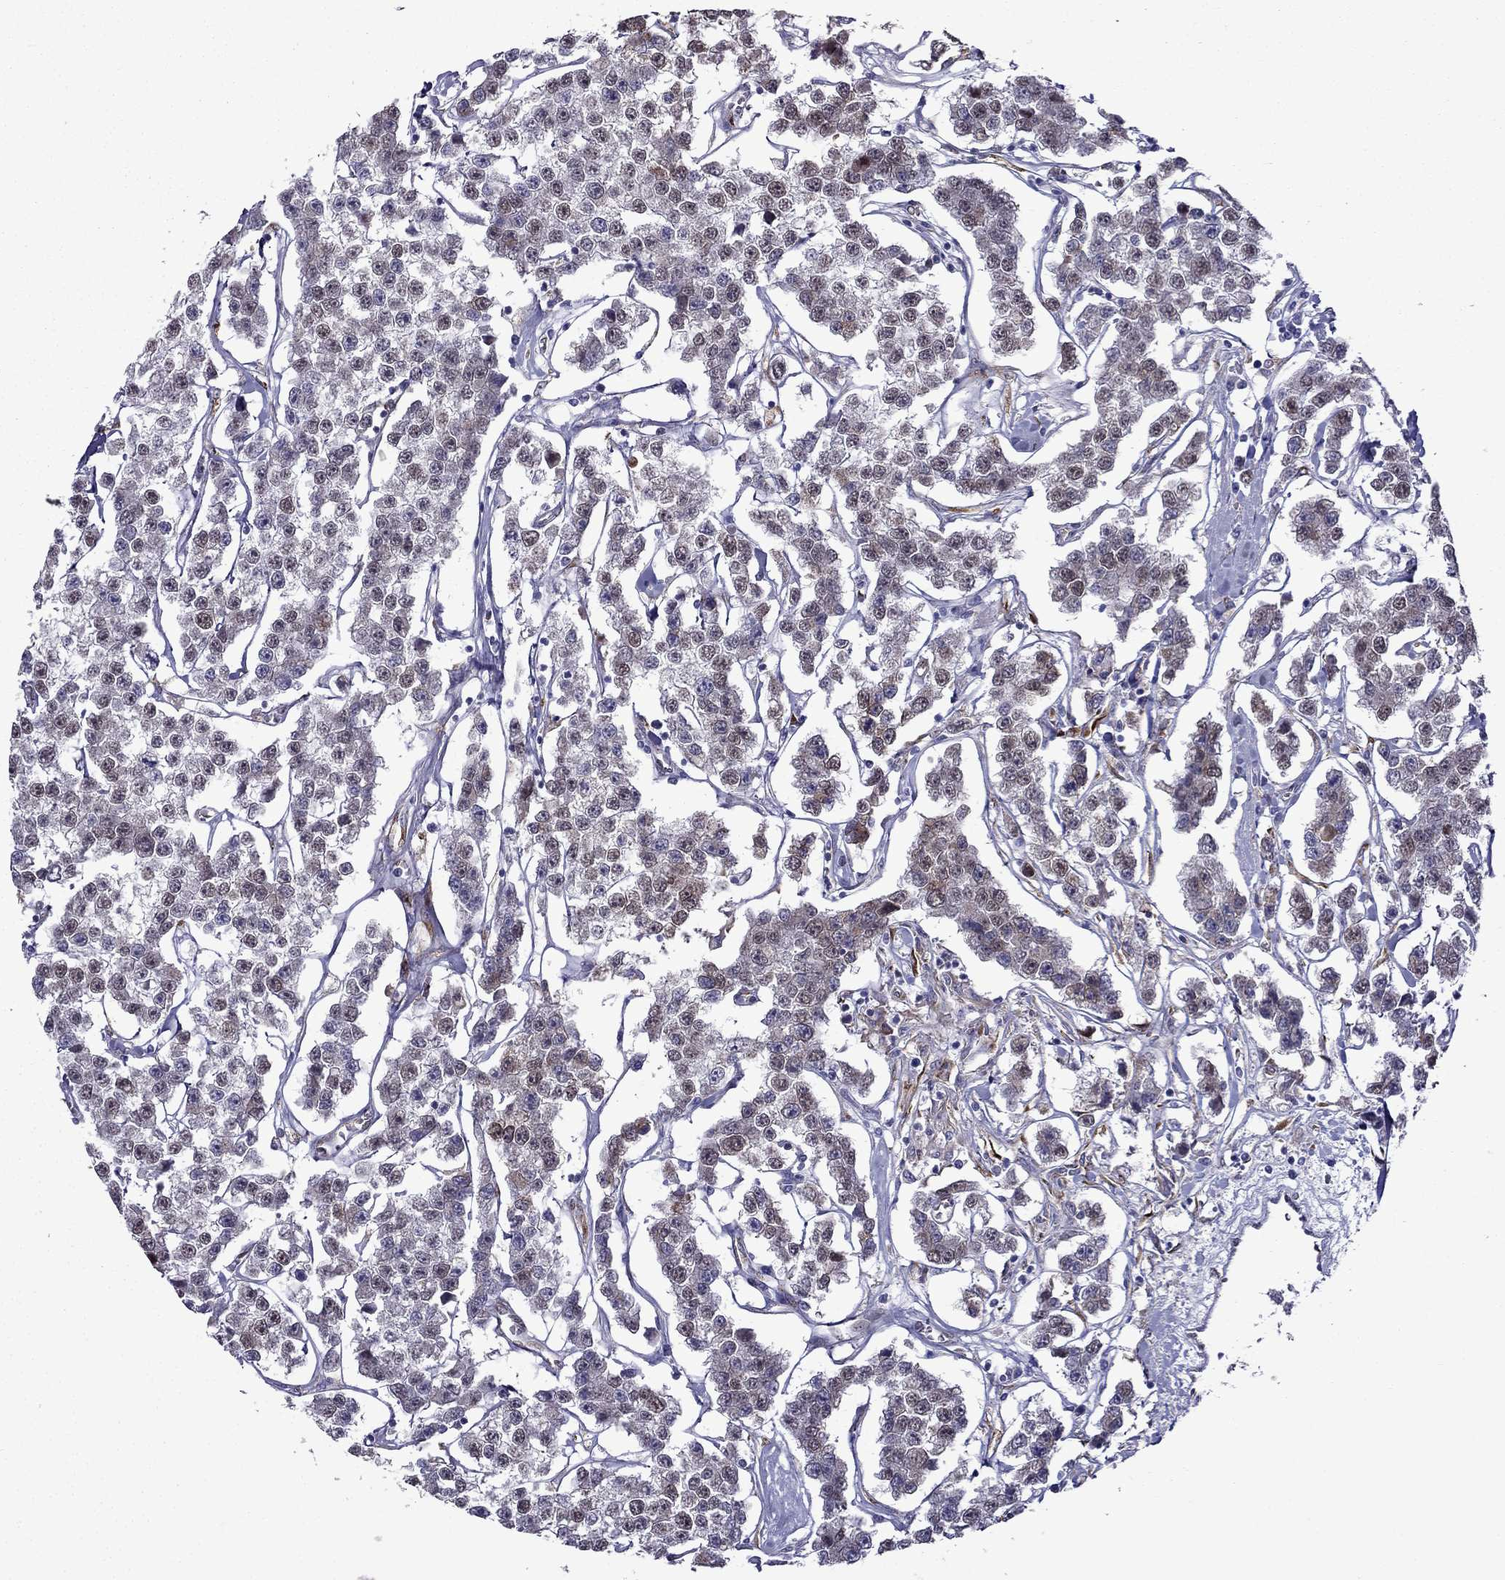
{"staining": {"intensity": "negative", "quantity": "none", "location": "none"}, "tissue": "testis cancer", "cell_type": "Tumor cells", "image_type": "cancer", "snomed": [{"axis": "morphology", "description": "Seminoma, NOS"}, {"axis": "topography", "description": "Testis"}], "caption": "Immunohistochemistry (IHC) photomicrograph of neoplastic tissue: seminoma (testis) stained with DAB exhibits no significant protein staining in tumor cells. (DAB immunohistochemistry, high magnification).", "gene": "IKBIP", "patient": {"sex": "male", "age": 59}}